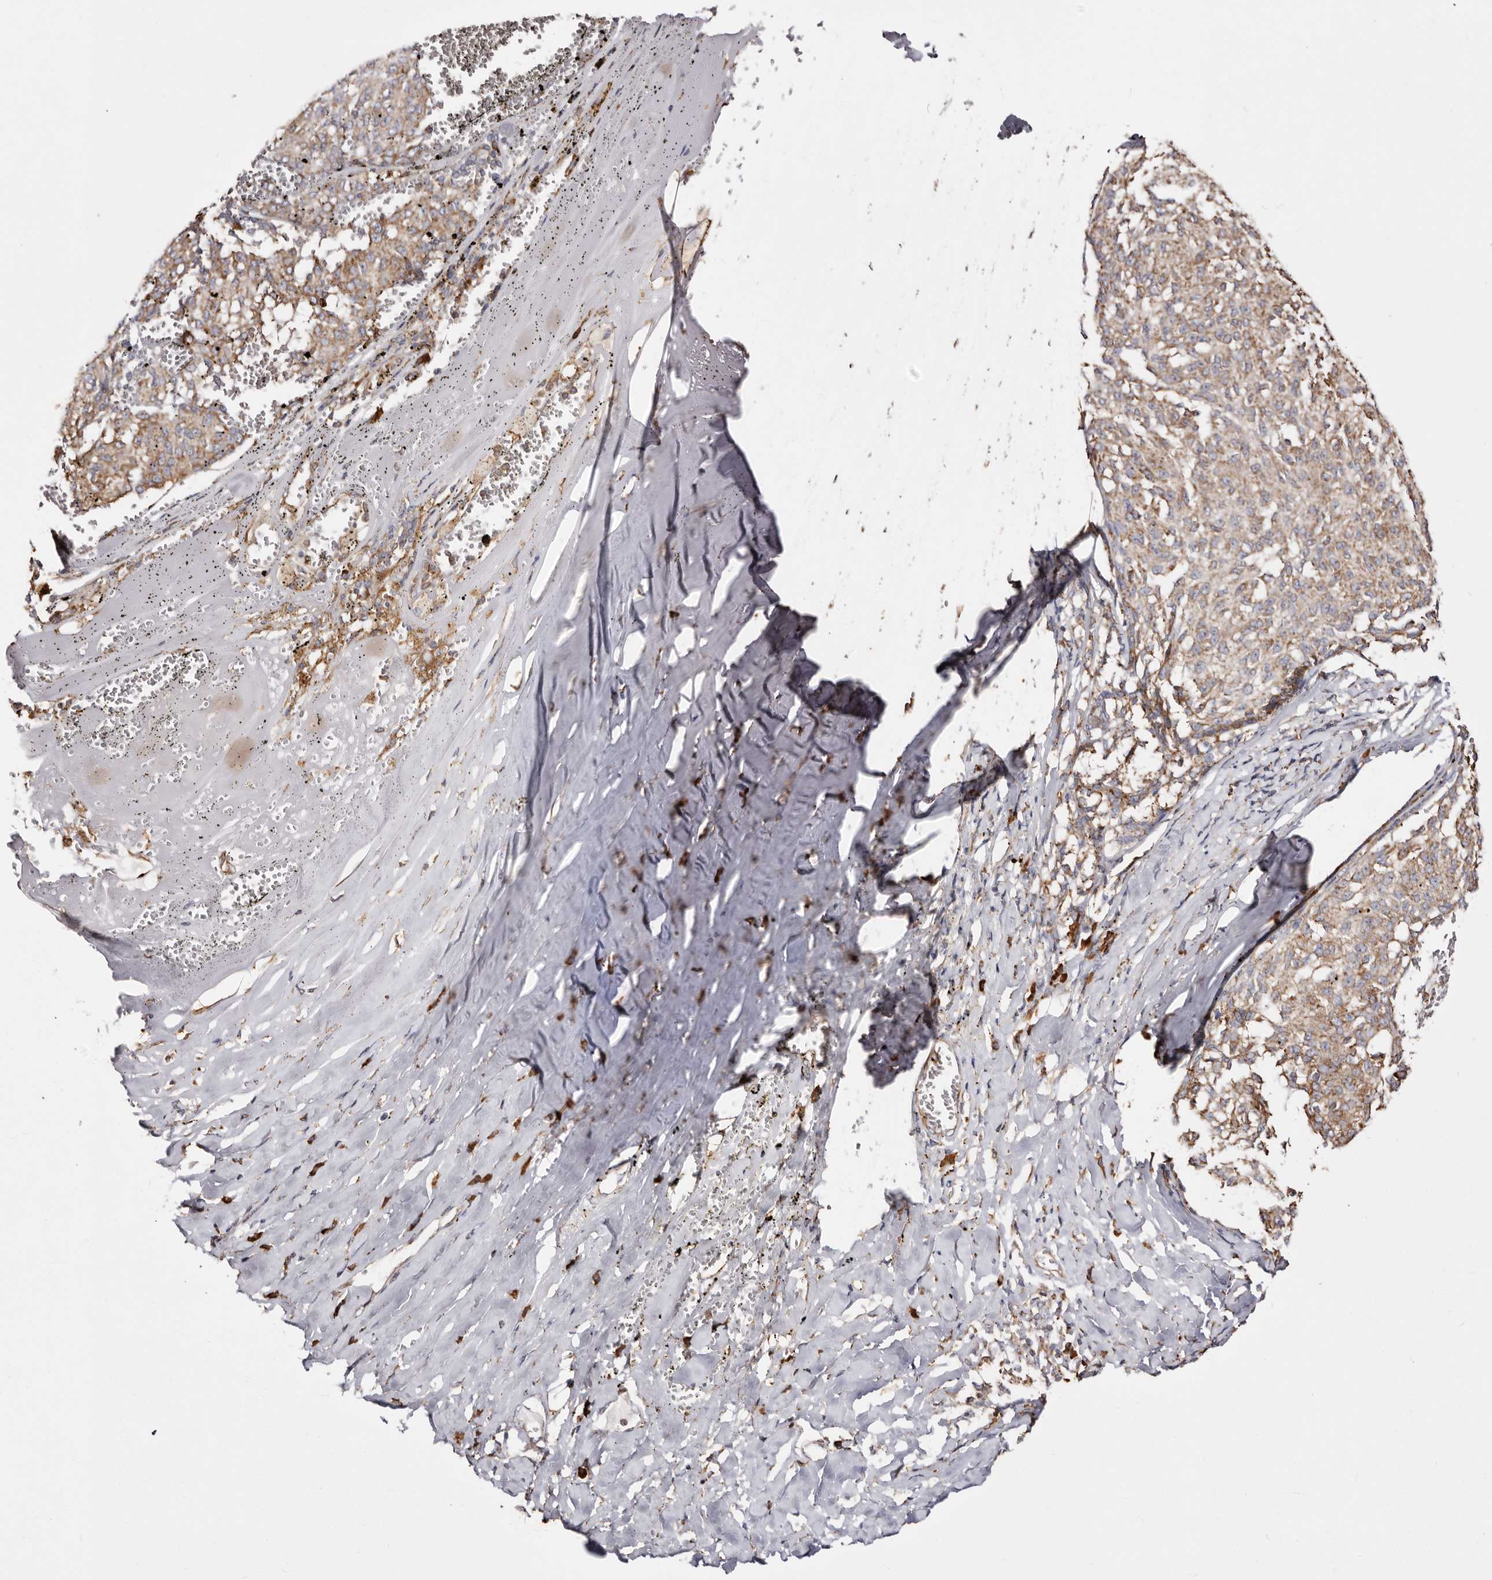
{"staining": {"intensity": "moderate", "quantity": ">75%", "location": "cytoplasmic/membranous"}, "tissue": "melanoma", "cell_type": "Tumor cells", "image_type": "cancer", "snomed": [{"axis": "morphology", "description": "Malignant melanoma, NOS"}, {"axis": "topography", "description": "Skin"}], "caption": "A brown stain highlights moderate cytoplasmic/membranous staining of a protein in malignant melanoma tumor cells. Nuclei are stained in blue.", "gene": "ACBD6", "patient": {"sex": "female", "age": 72}}